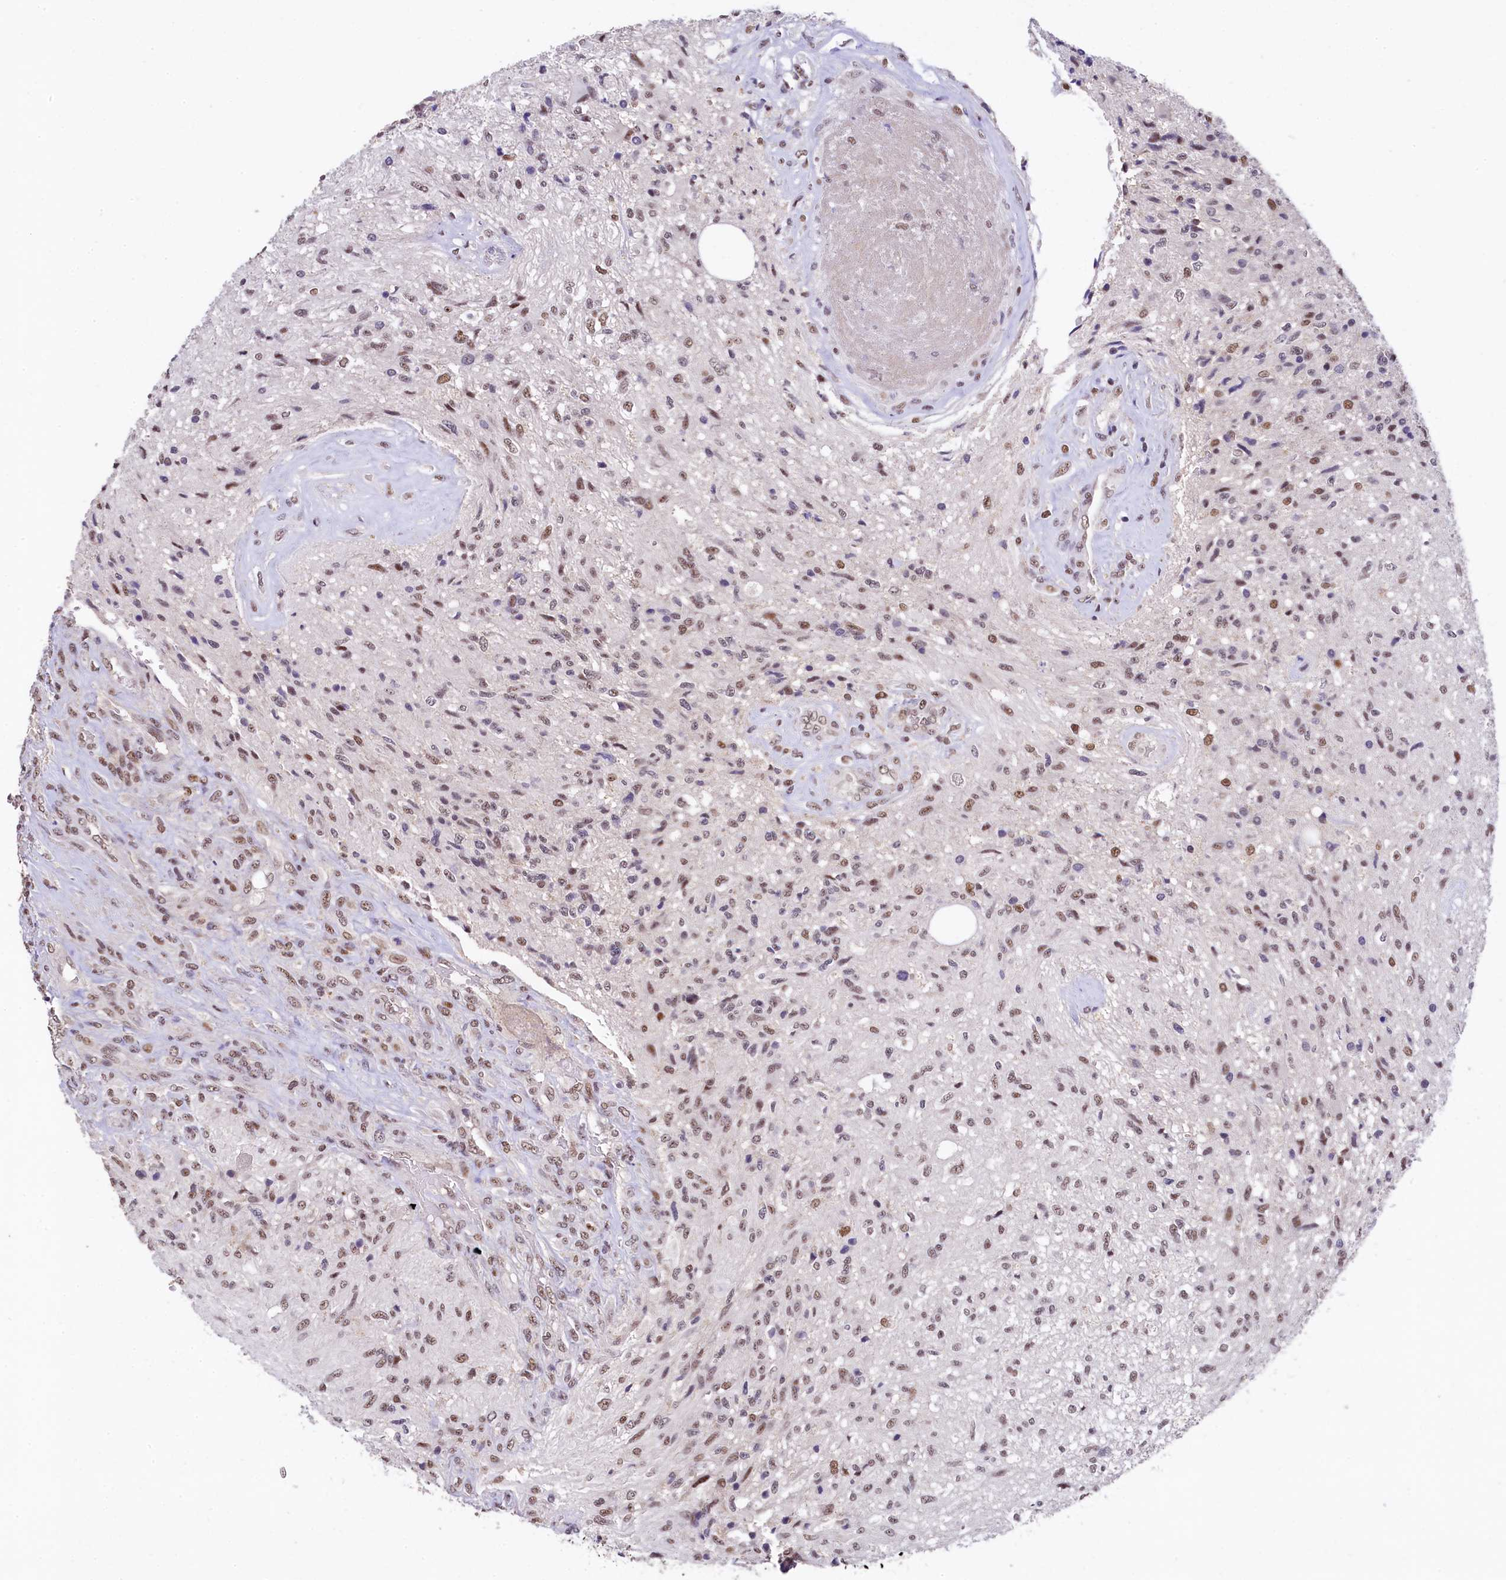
{"staining": {"intensity": "moderate", "quantity": "25%-75%", "location": "nuclear"}, "tissue": "glioma", "cell_type": "Tumor cells", "image_type": "cancer", "snomed": [{"axis": "morphology", "description": "Glioma, malignant, High grade"}, {"axis": "topography", "description": "Brain"}], "caption": "Glioma tissue demonstrates moderate nuclear staining in approximately 25%-75% of tumor cells", "gene": "HECTD4", "patient": {"sex": "male", "age": 56}}